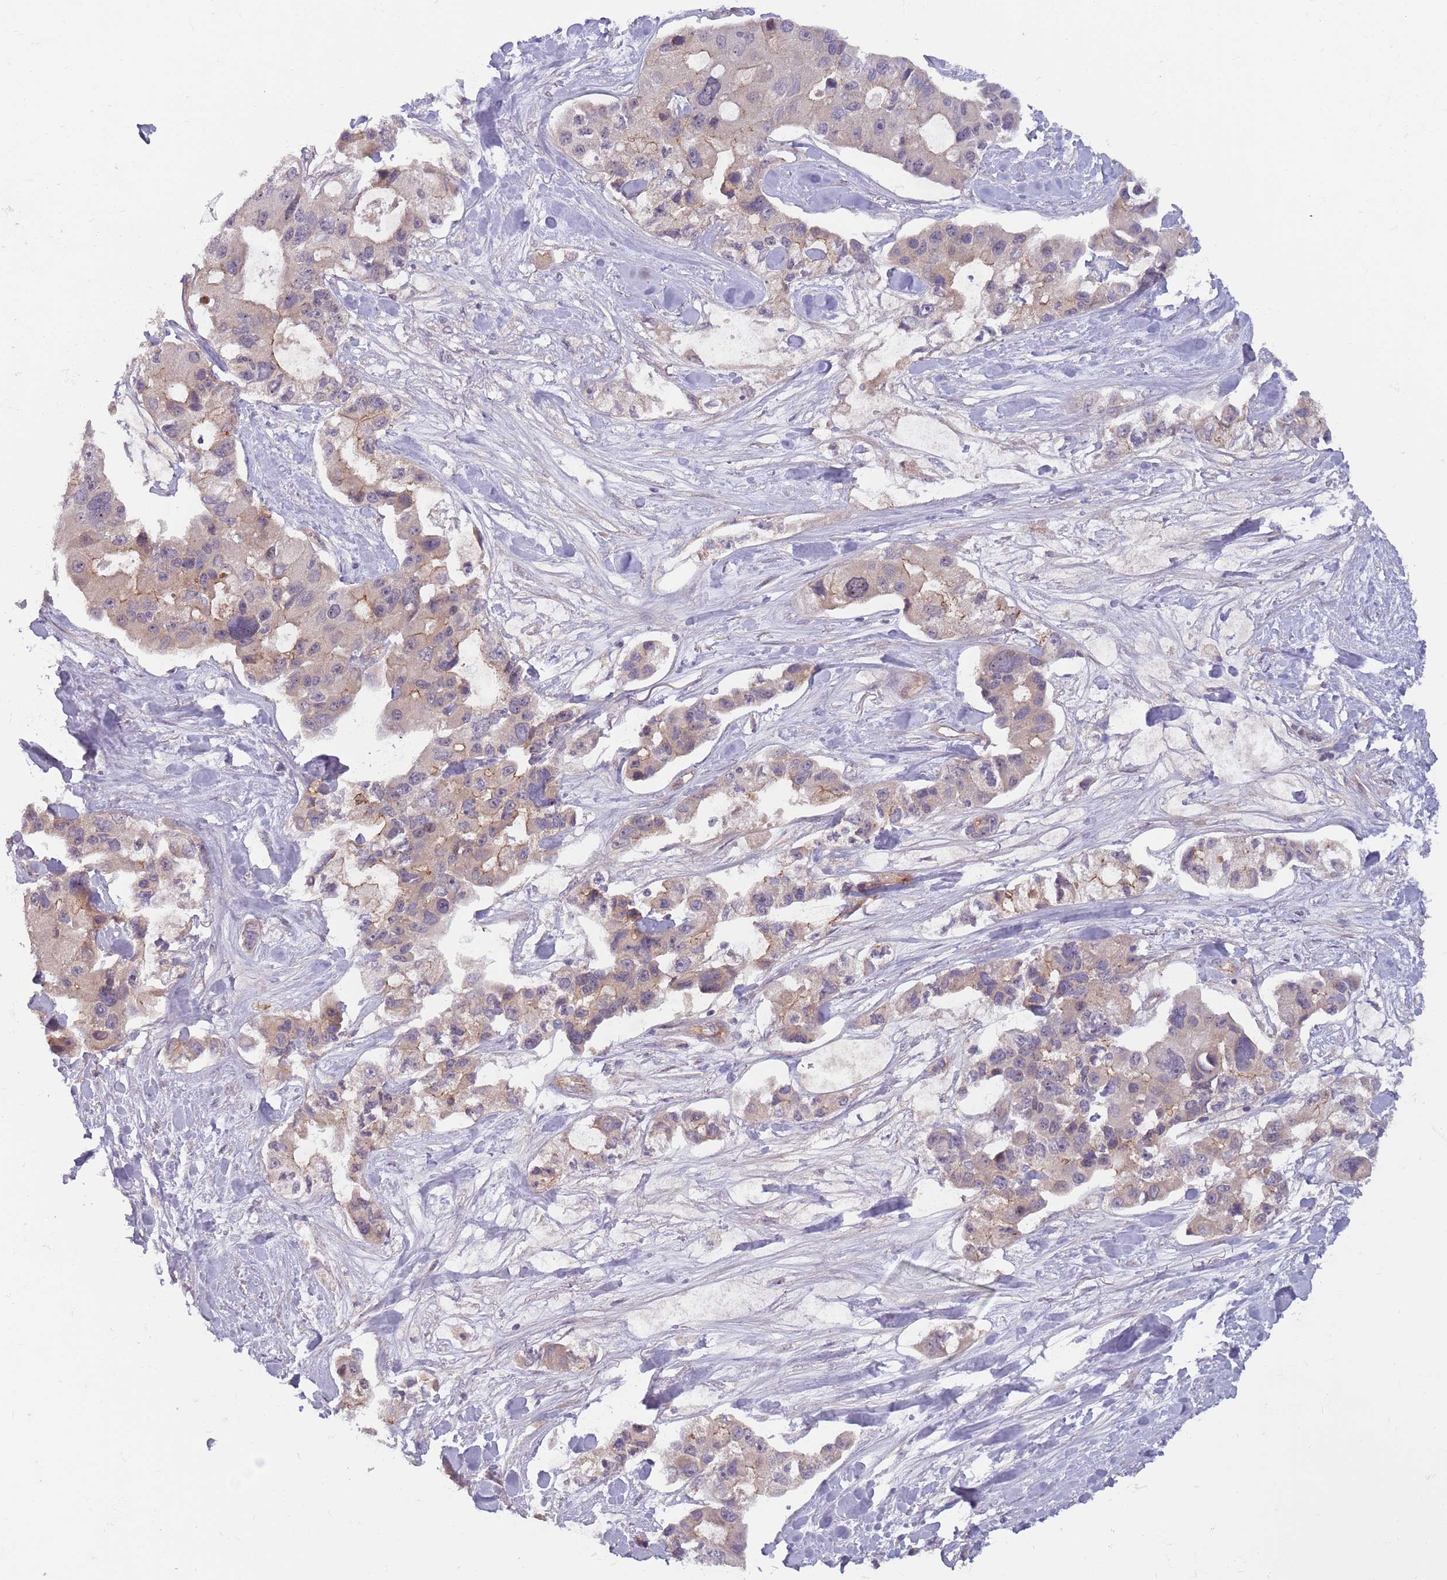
{"staining": {"intensity": "weak", "quantity": ">75%", "location": "cytoplasmic/membranous"}, "tissue": "lung cancer", "cell_type": "Tumor cells", "image_type": "cancer", "snomed": [{"axis": "morphology", "description": "Adenocarcinoma, NOS"}, {"axis": "topography", "description": "Lung"}], "caption": "IHC (DAB (3,3'-diaminobenzidine)) staining of lung cancer (adenocarcinoma) displays weak cytoplasmic/membranous protein positivity in about >75% of tumor cells. The staining is performed using DAB (3,3'-diaminobenzidine) brown chromogen to label protein expression. The nuclei are counter-stained blue using hematoxylin.", "gene": "SAV1", "patient": {"sex": "female", "age": 54}}